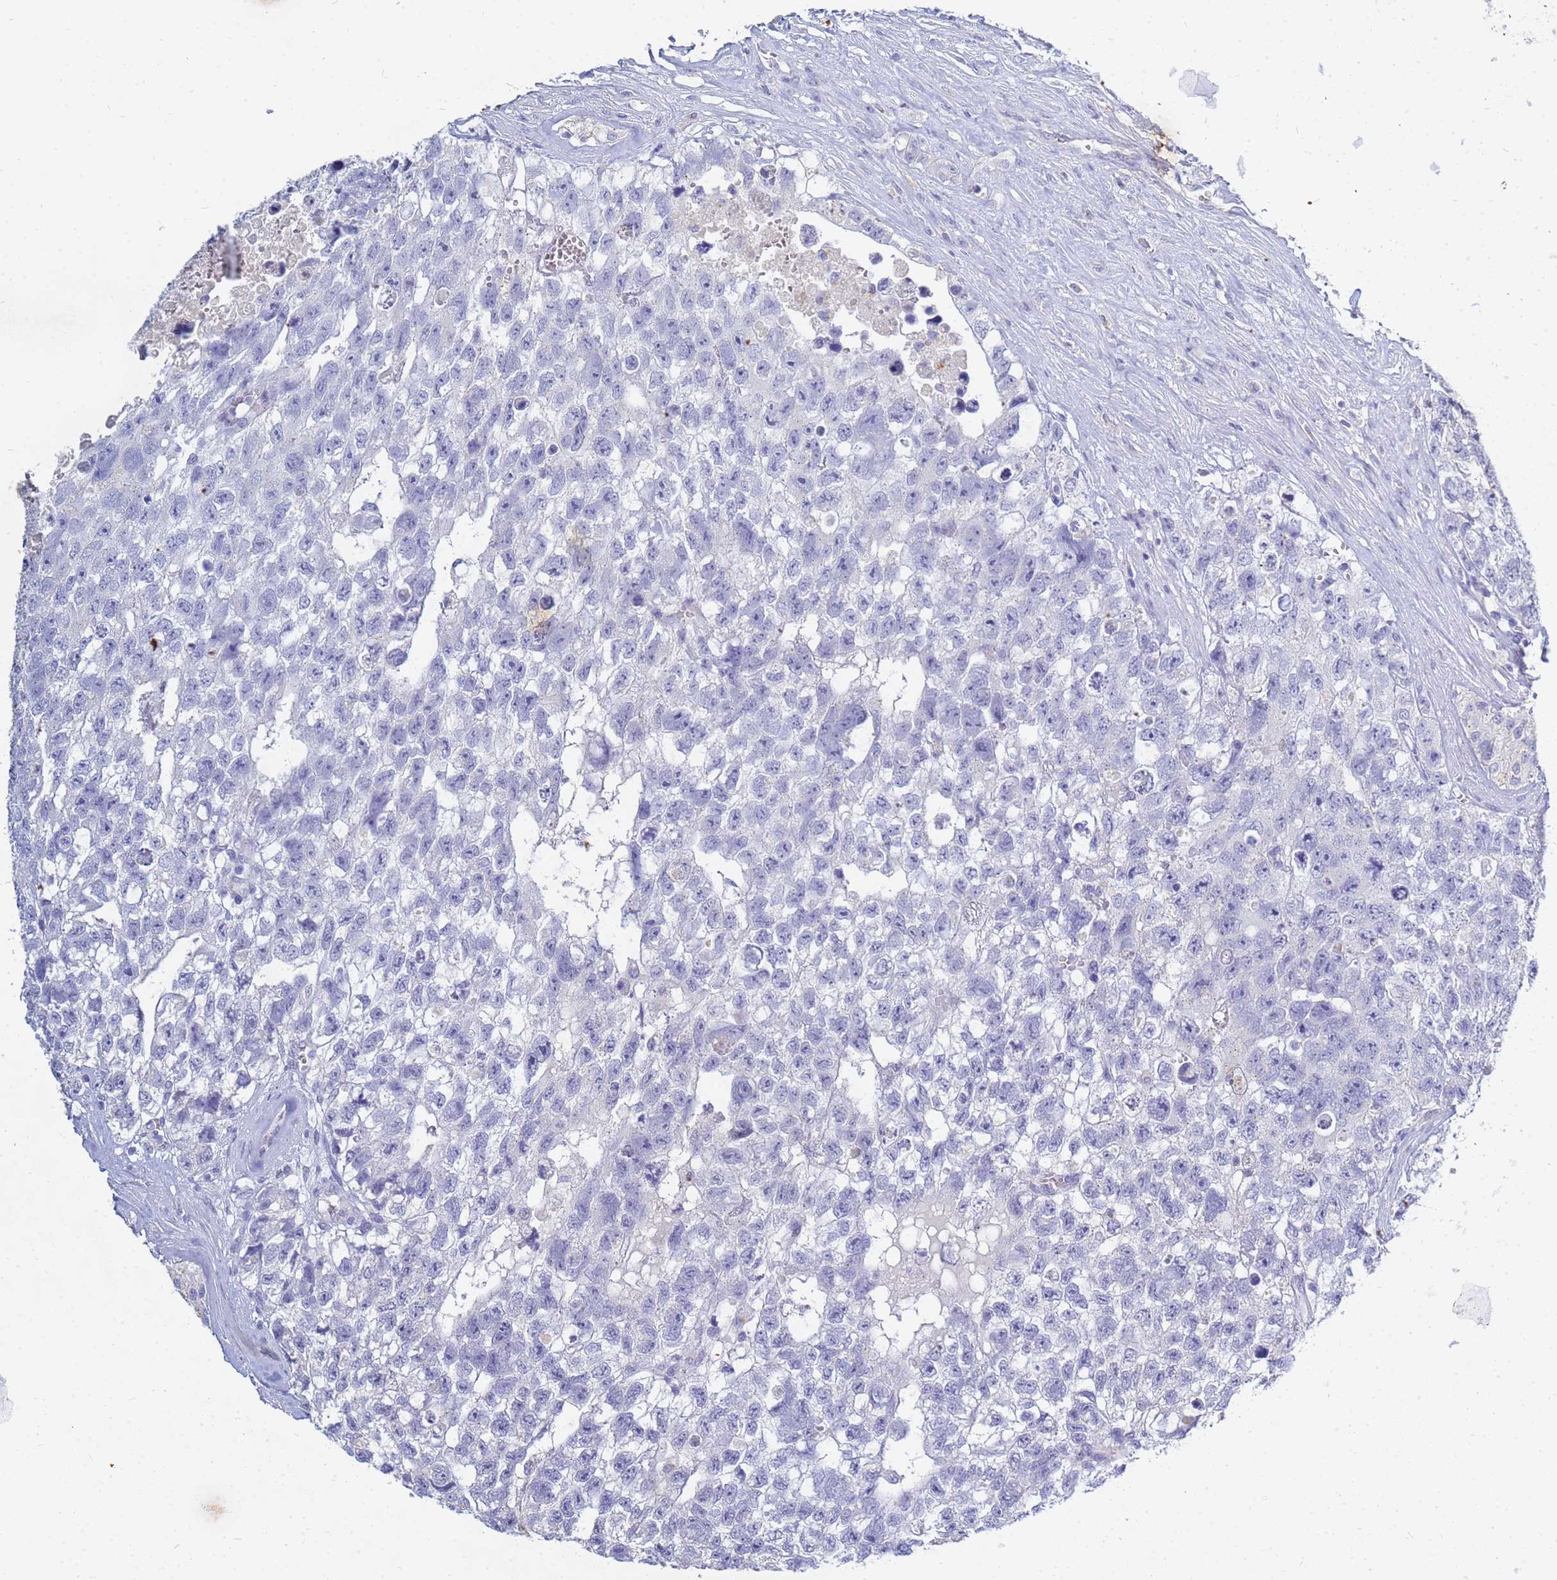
{"staining": {"intensity": "negative", "quantity": "none", "location": "none"}, "tissue": "testis cancer", "cell_type": "Tumor cells", "image_type": "cancer", "snomed": [{"axis": "morphology", "description": "Carcinoma, Embryonal, NOS"}, {"axis": "topography", "description": "Testis"}], "caption": "High magnification brightfield microscopy of embryonal carcinoma (testis) stained with DAB (3,3'-diaminobenzidine) (brown) and counterstained with hematoxylin (blue): tumor cells show no significant staining.", "gene": "B3GNT8", "patient": {"sex": "male", "age": 26}}